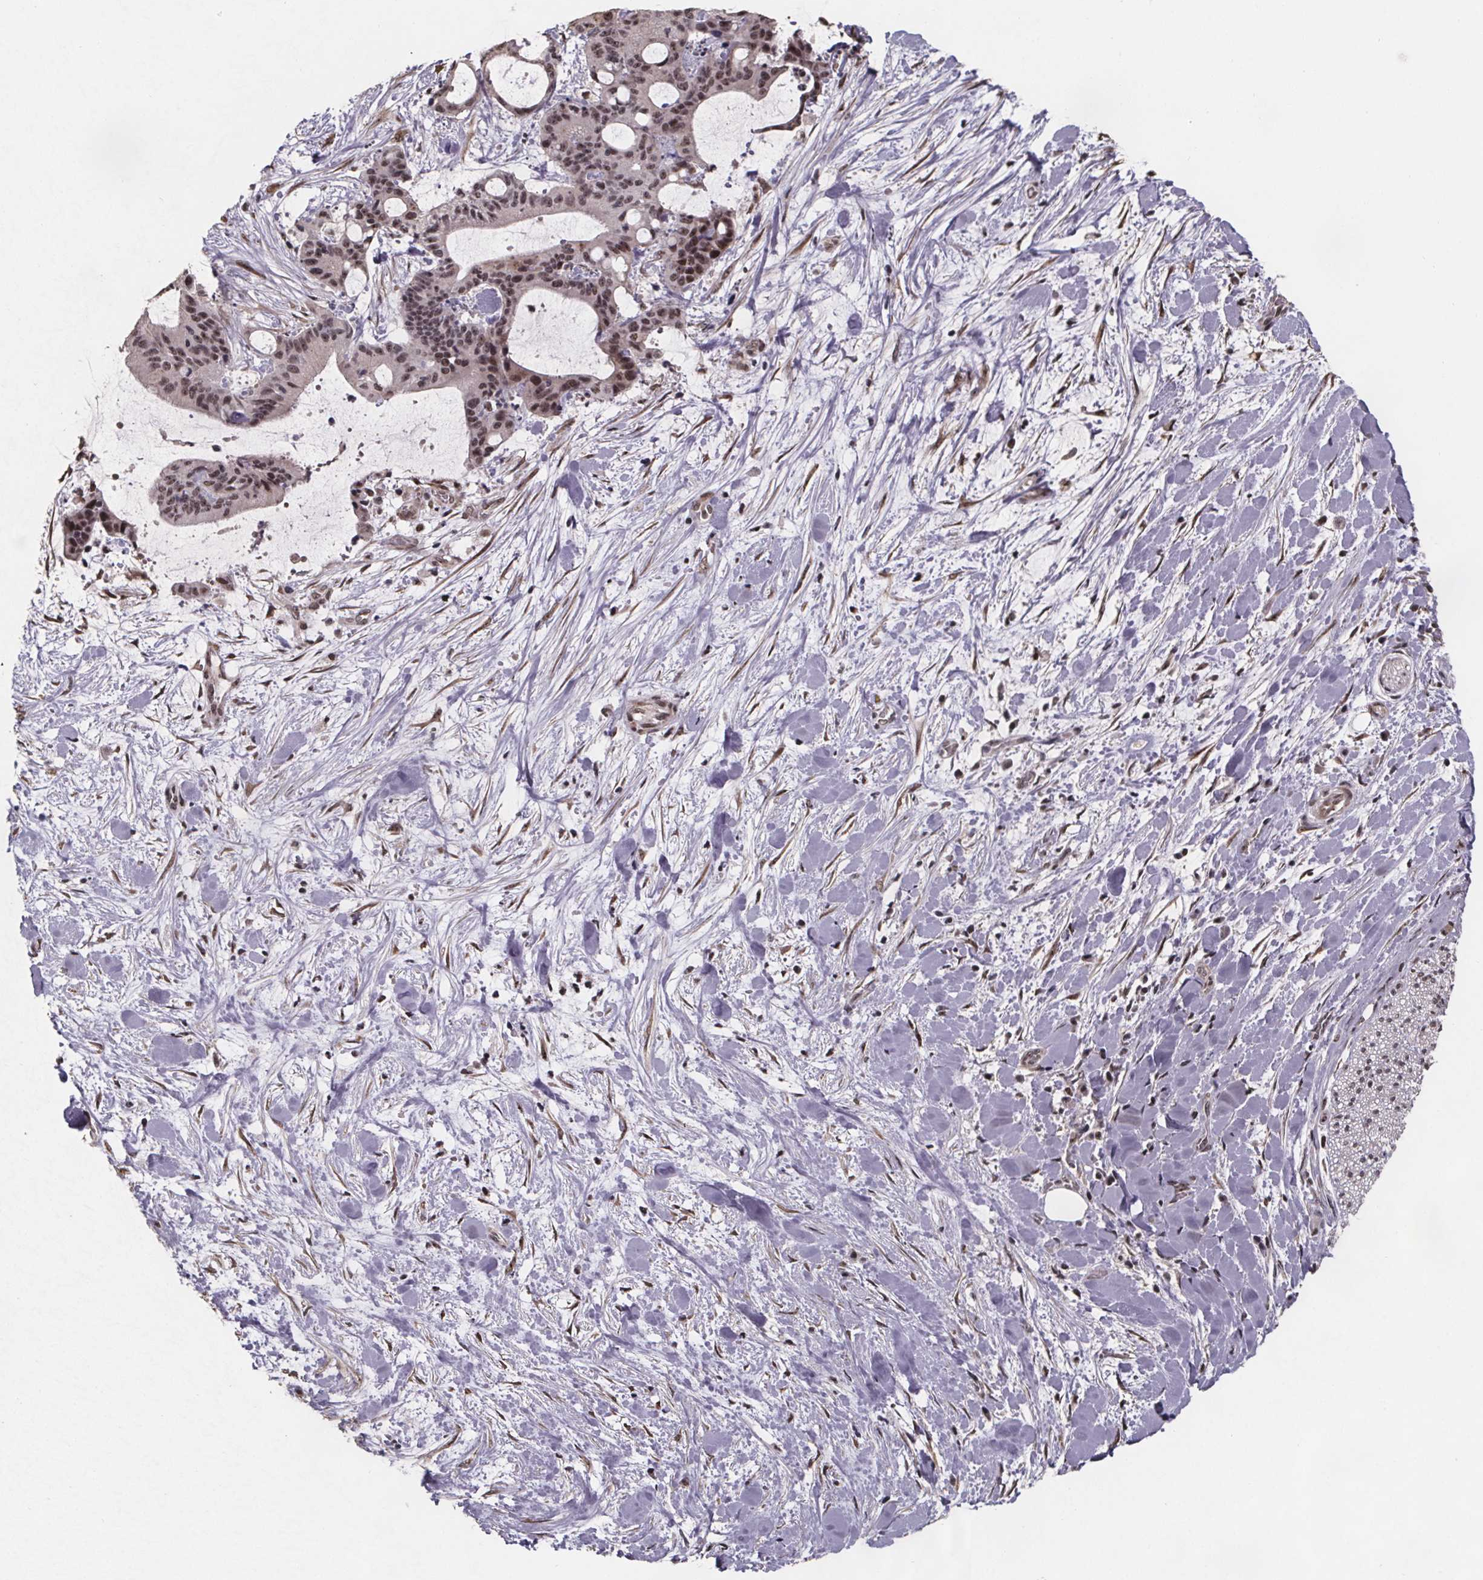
{"staining": {"intensity": "moderate", "quantity": ">75%", "location": "nuclear"}, "tissue": "liver cancer", "cell_type": "Tumor cells", "image_type": "cancer", "snomed": [{"axis": "morphology", "description": "Cholangiocarcinoma"}, {"axis": "topography", "description": "Liver"}], "caption": "Immunohistochemical staining of liver cancer (cholangiocarcinoma) exhibits moderate nuclear protein expression in about >75% of tumor cells. The protein of interest is stained brown, and the nuclei are stained in blue (DAB IHC with brightfield microscopy, high magnification).", "gene": "U2SURP", "patient": {"sex": "female", "age": 73}}